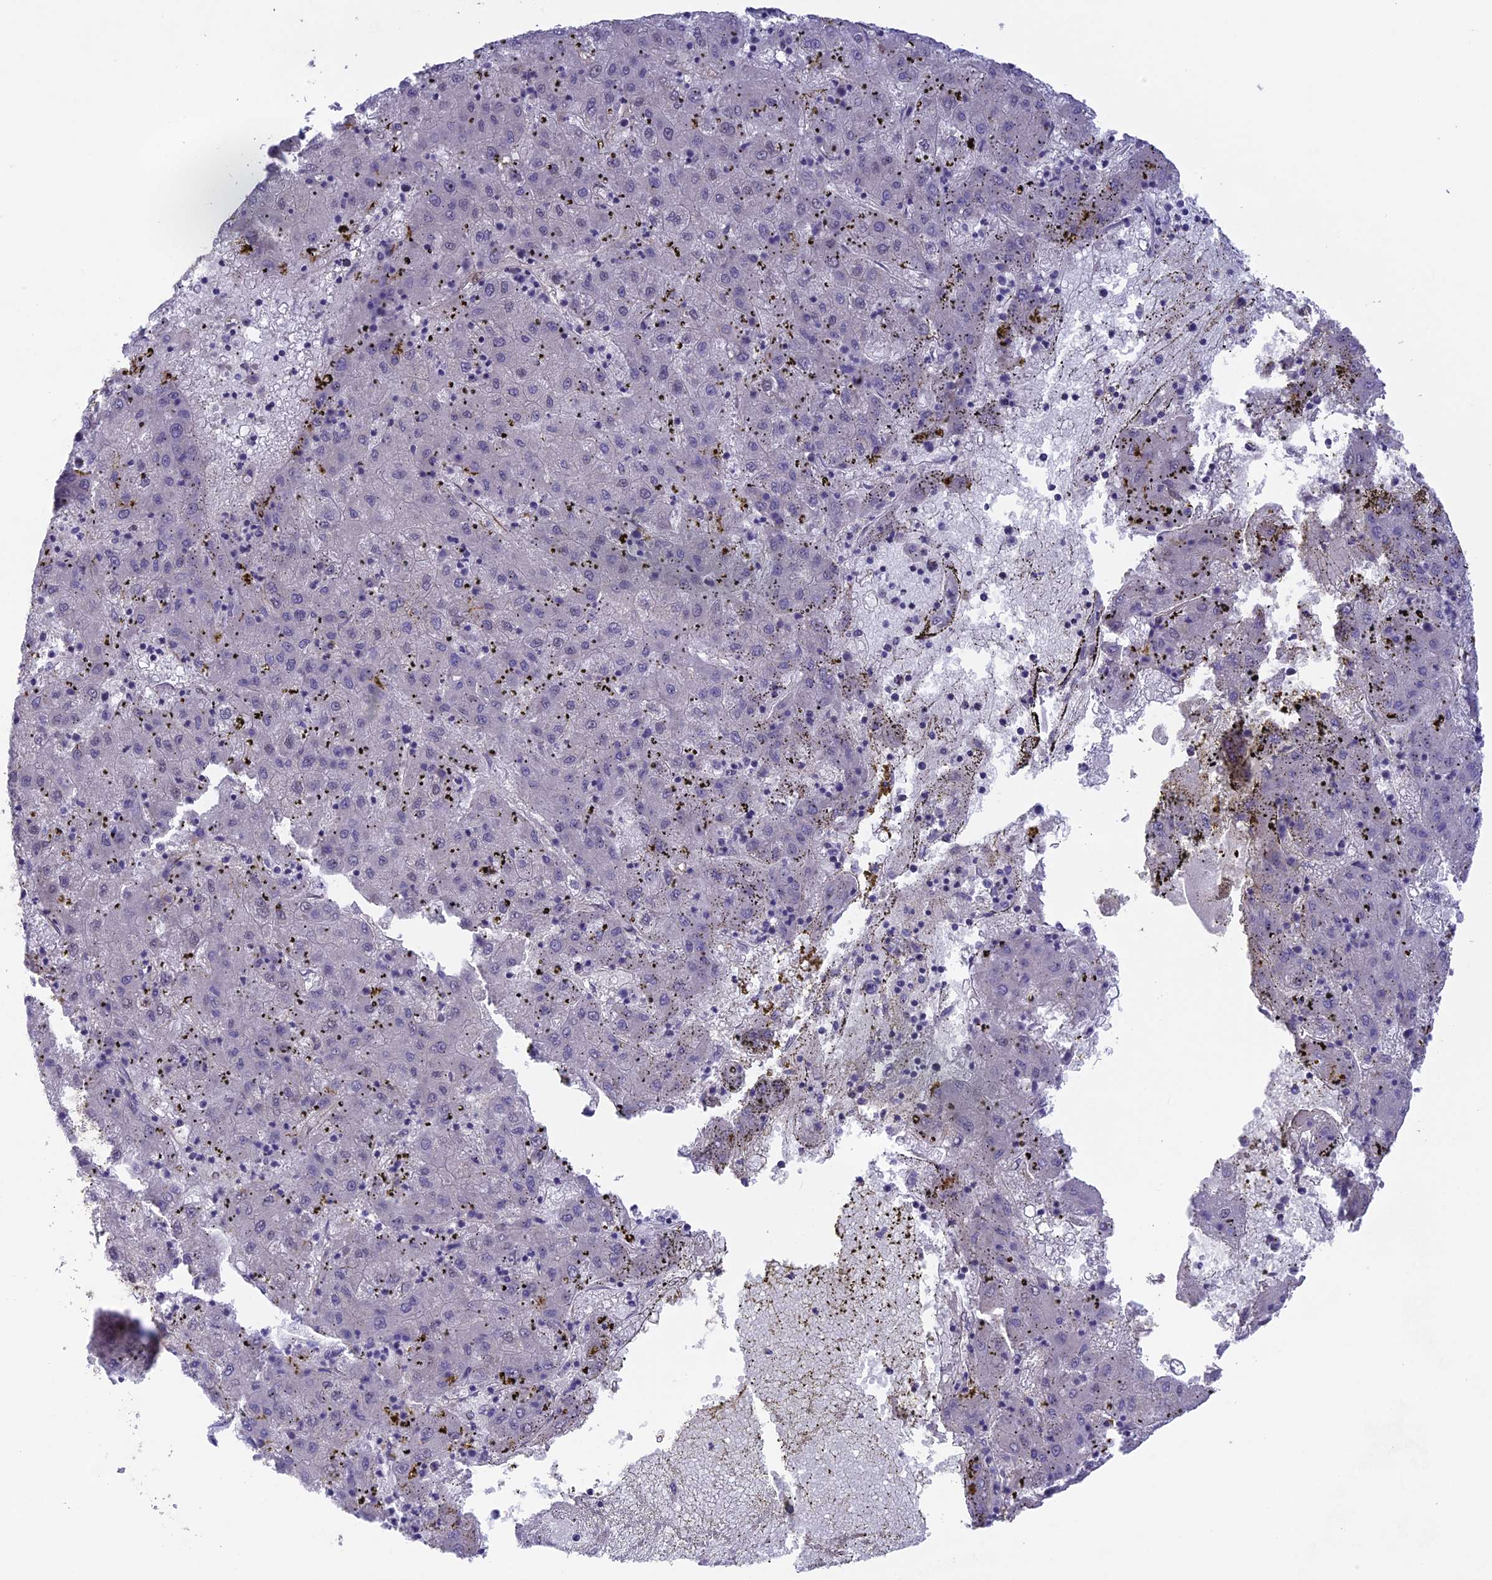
{"staining": {"intensity": "negative", "quantity": "none", "location": "none"}, "tissue": "liver cancer", "cell_type": "Tumor cells", "image_type": "cancer", "snomed": [{"axis": "morphology", "description": "Carcinoma, Hepatocellular, NOS"}, {"axis": "topography", "description": "Liver"}], "caption": "High power microscopy photomicrograph of an IHC micrograph of liver cancer, revealing no significant positivity in tumor cells.", "gene": "TNS1", "patient": {"sex": "male", "age": 72}}